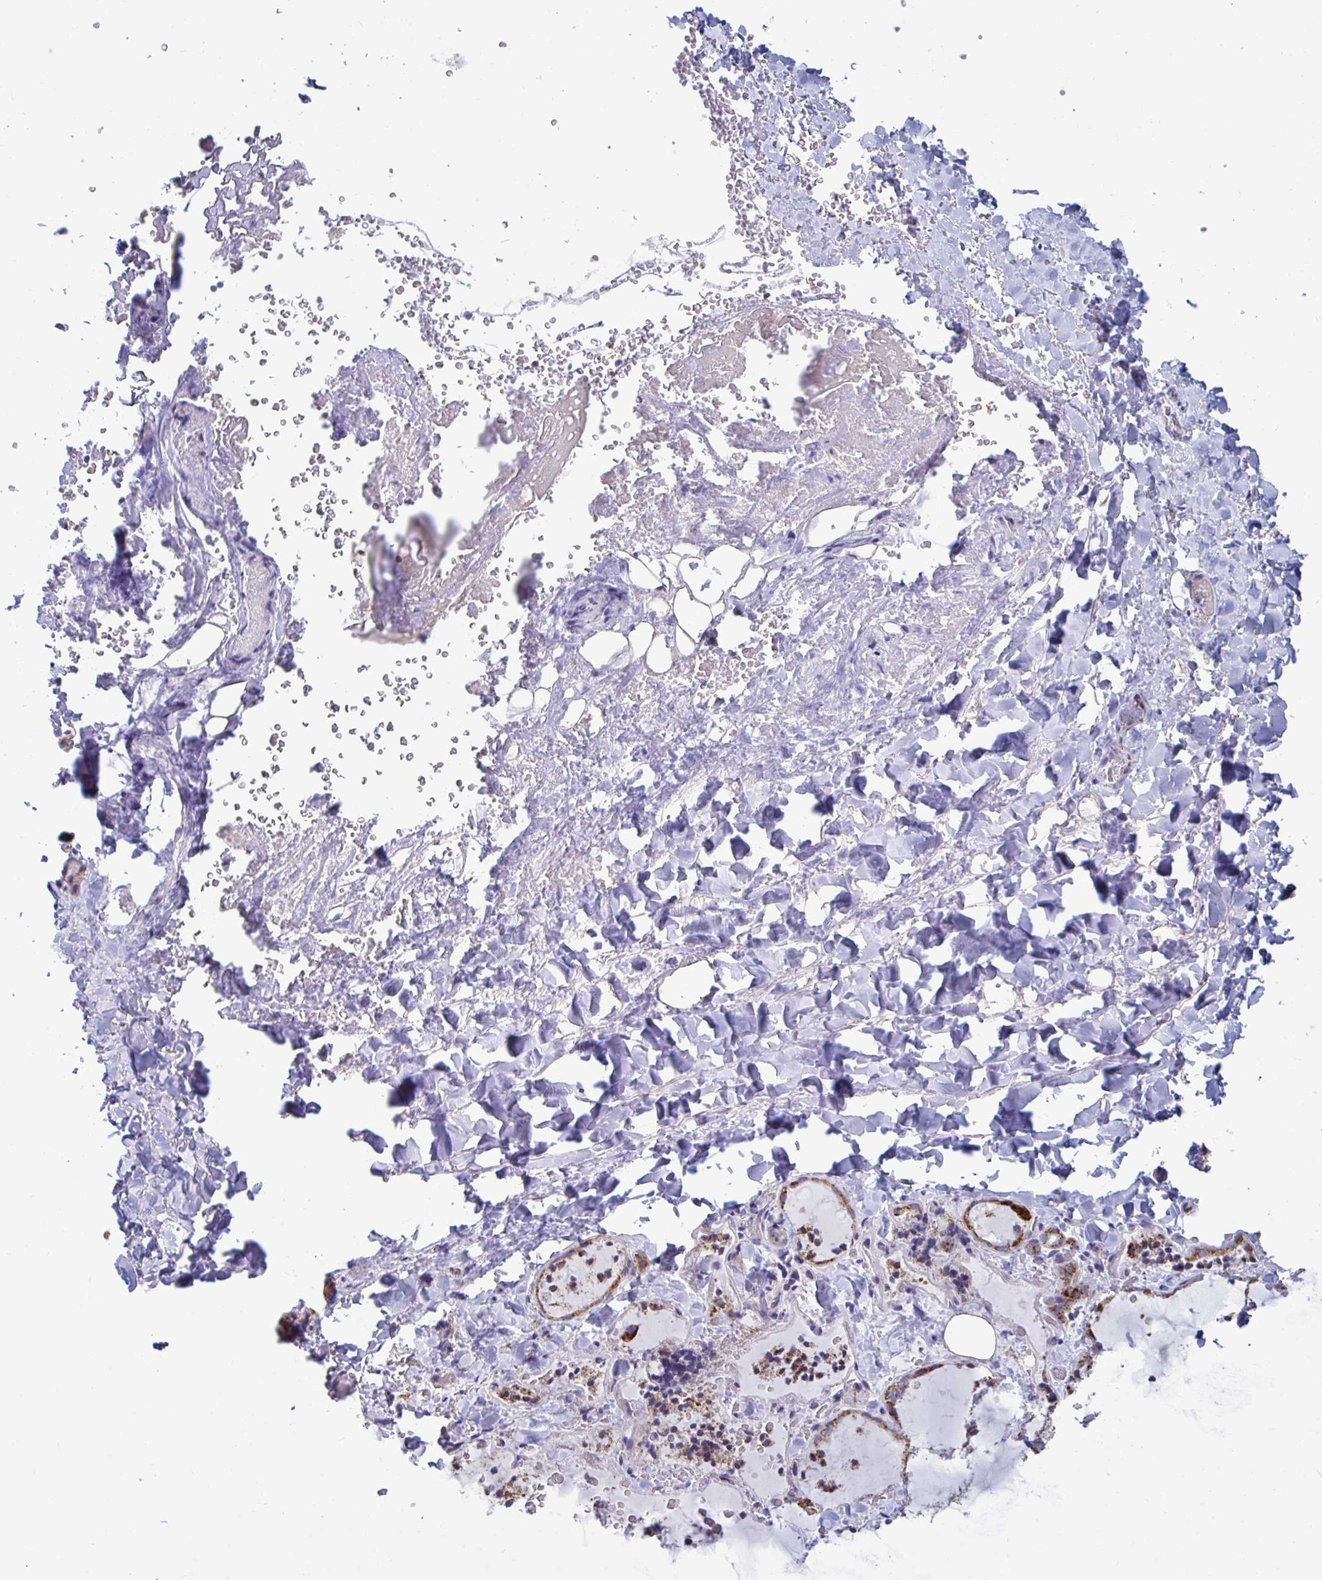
{"staining": {"intensity": "strong", "quantity": ">75%", "location": "cytoplasmic/membranous"}, "tissue": "thyroid gland", "cell_type": "Glandular cells", "image_type": "normal", "snomed": [{"axis": "morphology", "description": "Normal tissue, NOS"}, {"axis": "topography", "description": "Thyroid gland"}], "caption": "DAB immunohistochemical staining of normal human thyroid gland shows strong cytoplasmic/membranous protein positivity in approximately >75% of glandular cells. (DAB (3,3'-diaminobenzidine) IHC with brightfield microscopy, high magnification).", "gene": "BCAT2", "patient": {"sex": "female", "age": 22}}